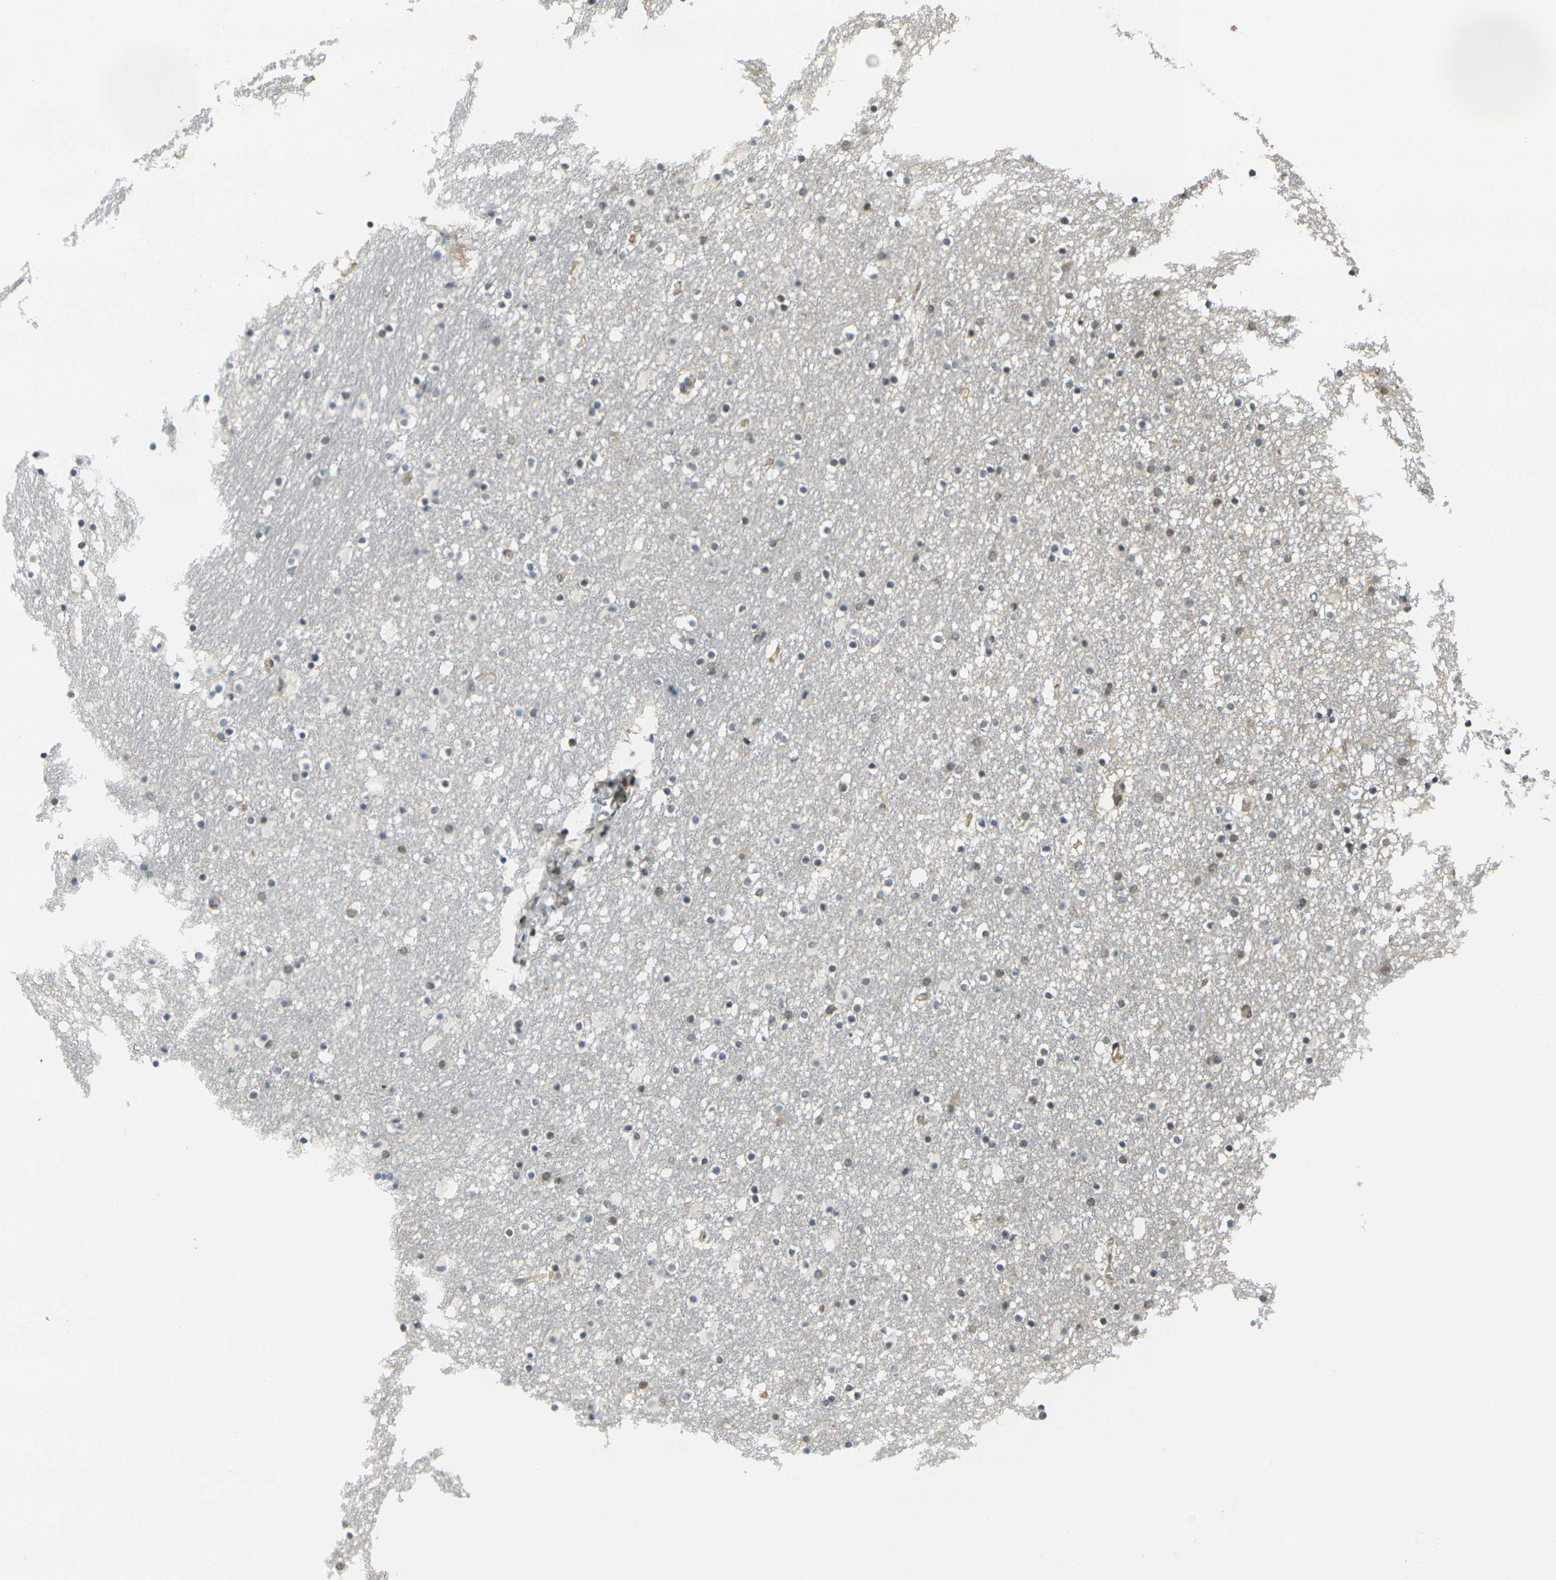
{"staining": {"intensity": "moderate", "quantity": "<25%", "location": "cytoplasmic/membranous,nuclear"}, "tissue": "caudate", "cell_type": "Glial cells", "image_type": "normal", "snomed": [{"axis": "morphology", "description": "Normal tissue, NOS"}, {"axis": "topography", "description": "Lateral ventricle wall"}], "caption": "Immunohistochemical staining of benign caudate exhibits moderate cytoplasmic/membranous,nuclear protein staining in approximately <25% of glial cells.", "gene": "CAST", "patient": {"sex": "male", "age": 45}}